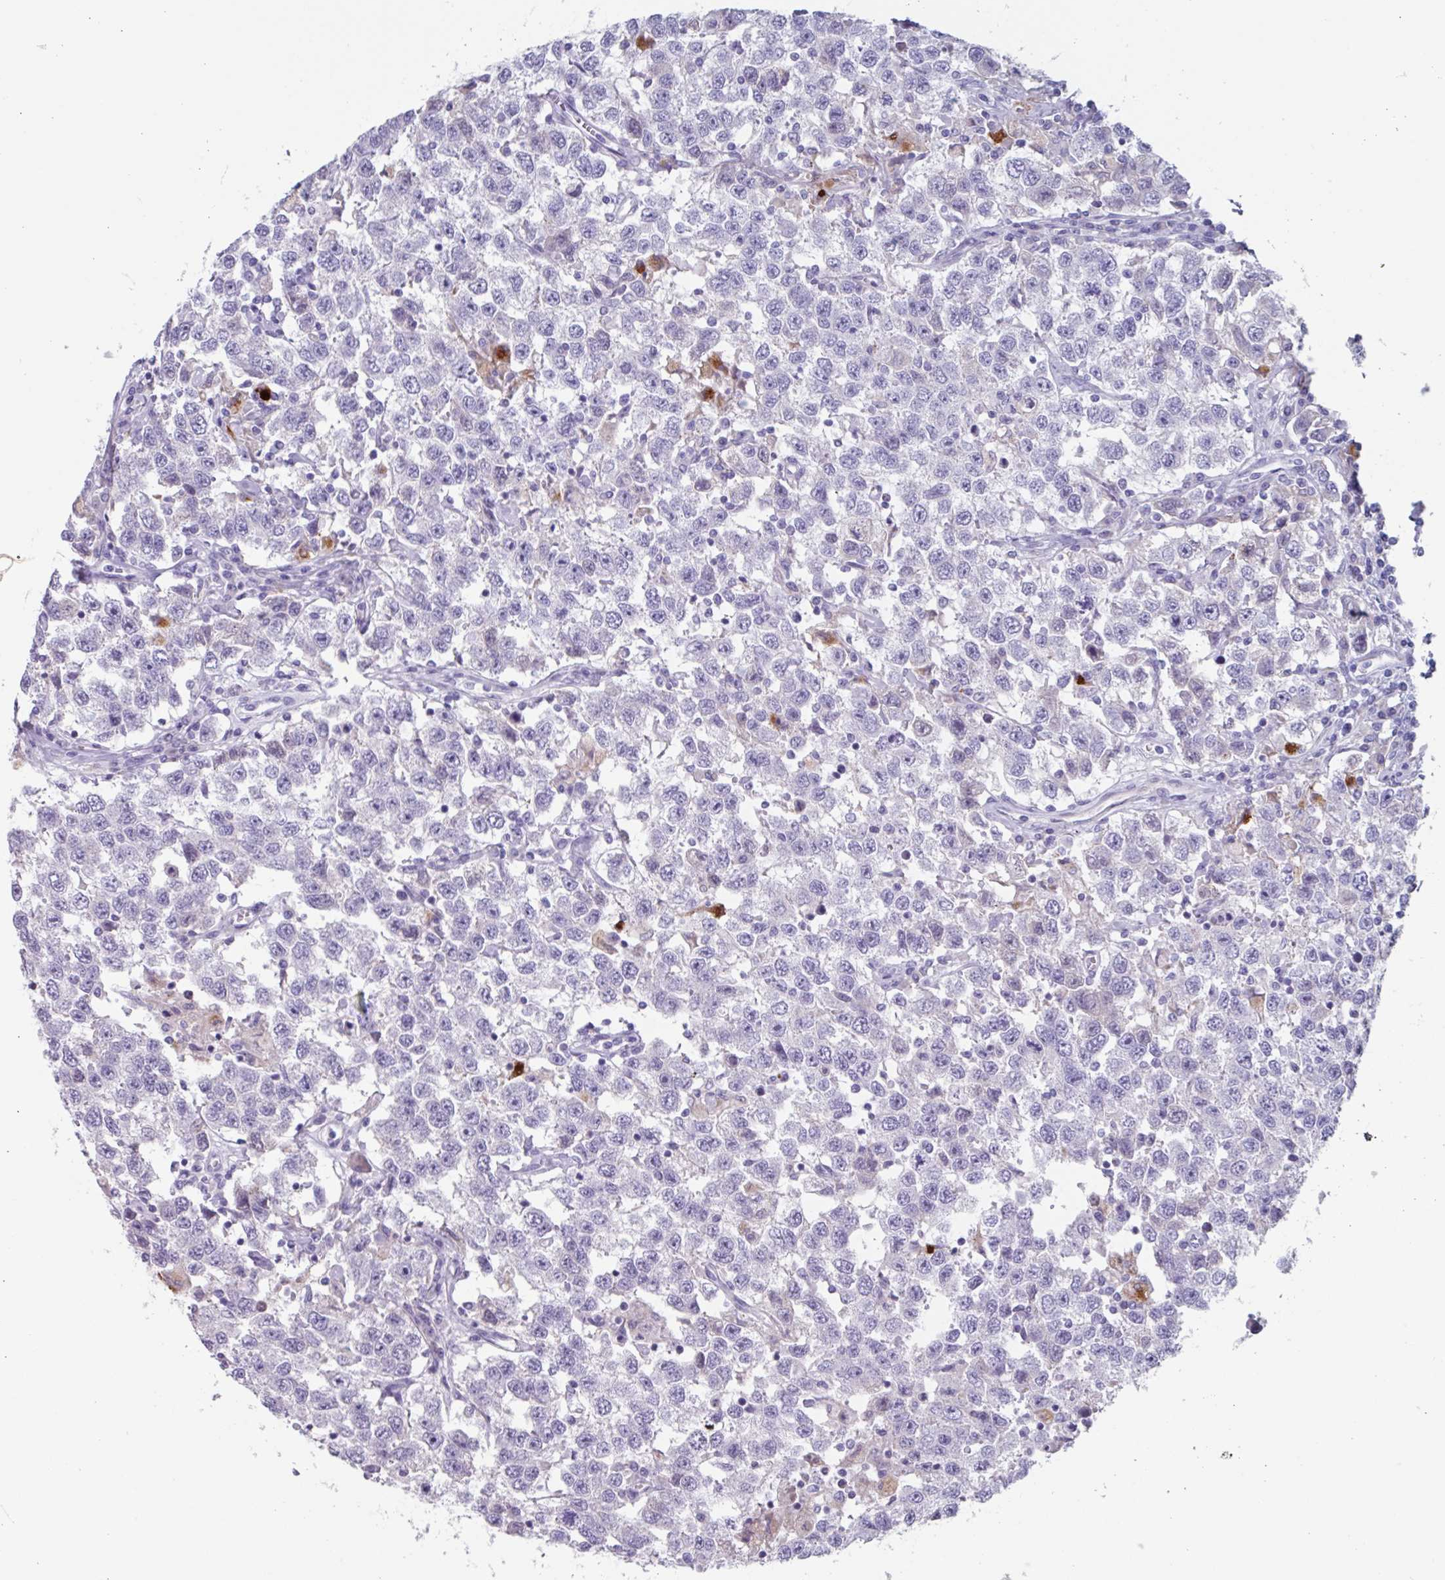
{"staining": {"intensity": "negative", "quantity": "none", "location": "none"}, "tissue": "testis cancer", "cell_type": "Tumor cells", "image_type": "cancer", "snomed": [{"axis": "morphology", "description": "Seminoma, NOS"}, {"axis": "topography", "description": "Testis"}], "caption": "Protein analysis of testis cancer (seminoma) displays no significant expression in tumor cells.", "gene": "OR2T10", "patient": {"sex": "male", "age": 41}}